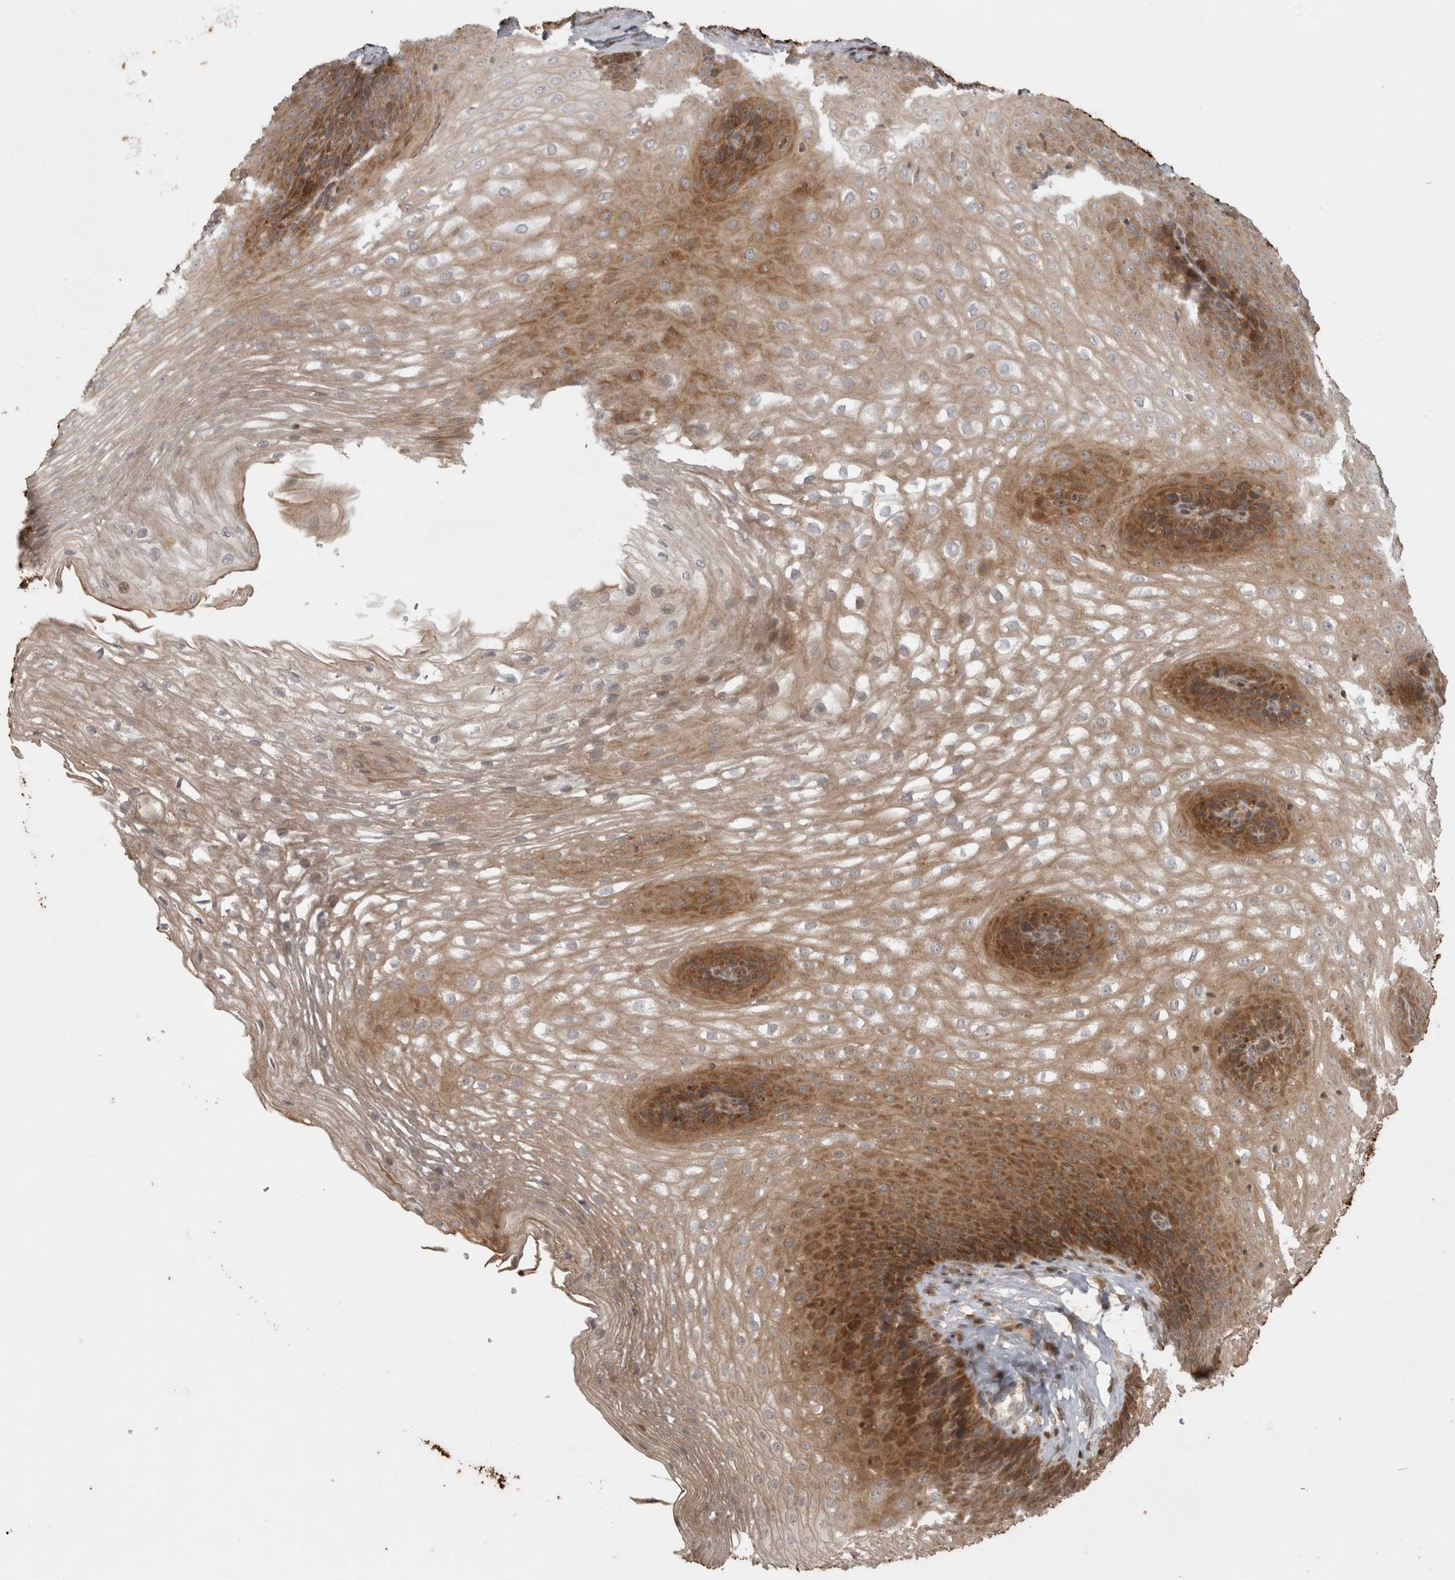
{"staining": {"intensity": "moderate", "quantity": ">75%", "location": "cytoplasmic/membranous"}, "tissue": "esophagus", "cell_type": "Squamous epithelial cells", "image_type": "normal", "snomed": [{"axis": "morphology", "description": "Normal tissue, NOS"}, {"axis": "topography", "description": "Esophagus"}], "caption": "Human esophagus stained for a protein (brown) exhibits moderate cytoplasmic/membranous positive expression in about >75% of squamous epithelial cells.", "gene": "KDM8", "patient": {"sex": "female", "age": 66}}